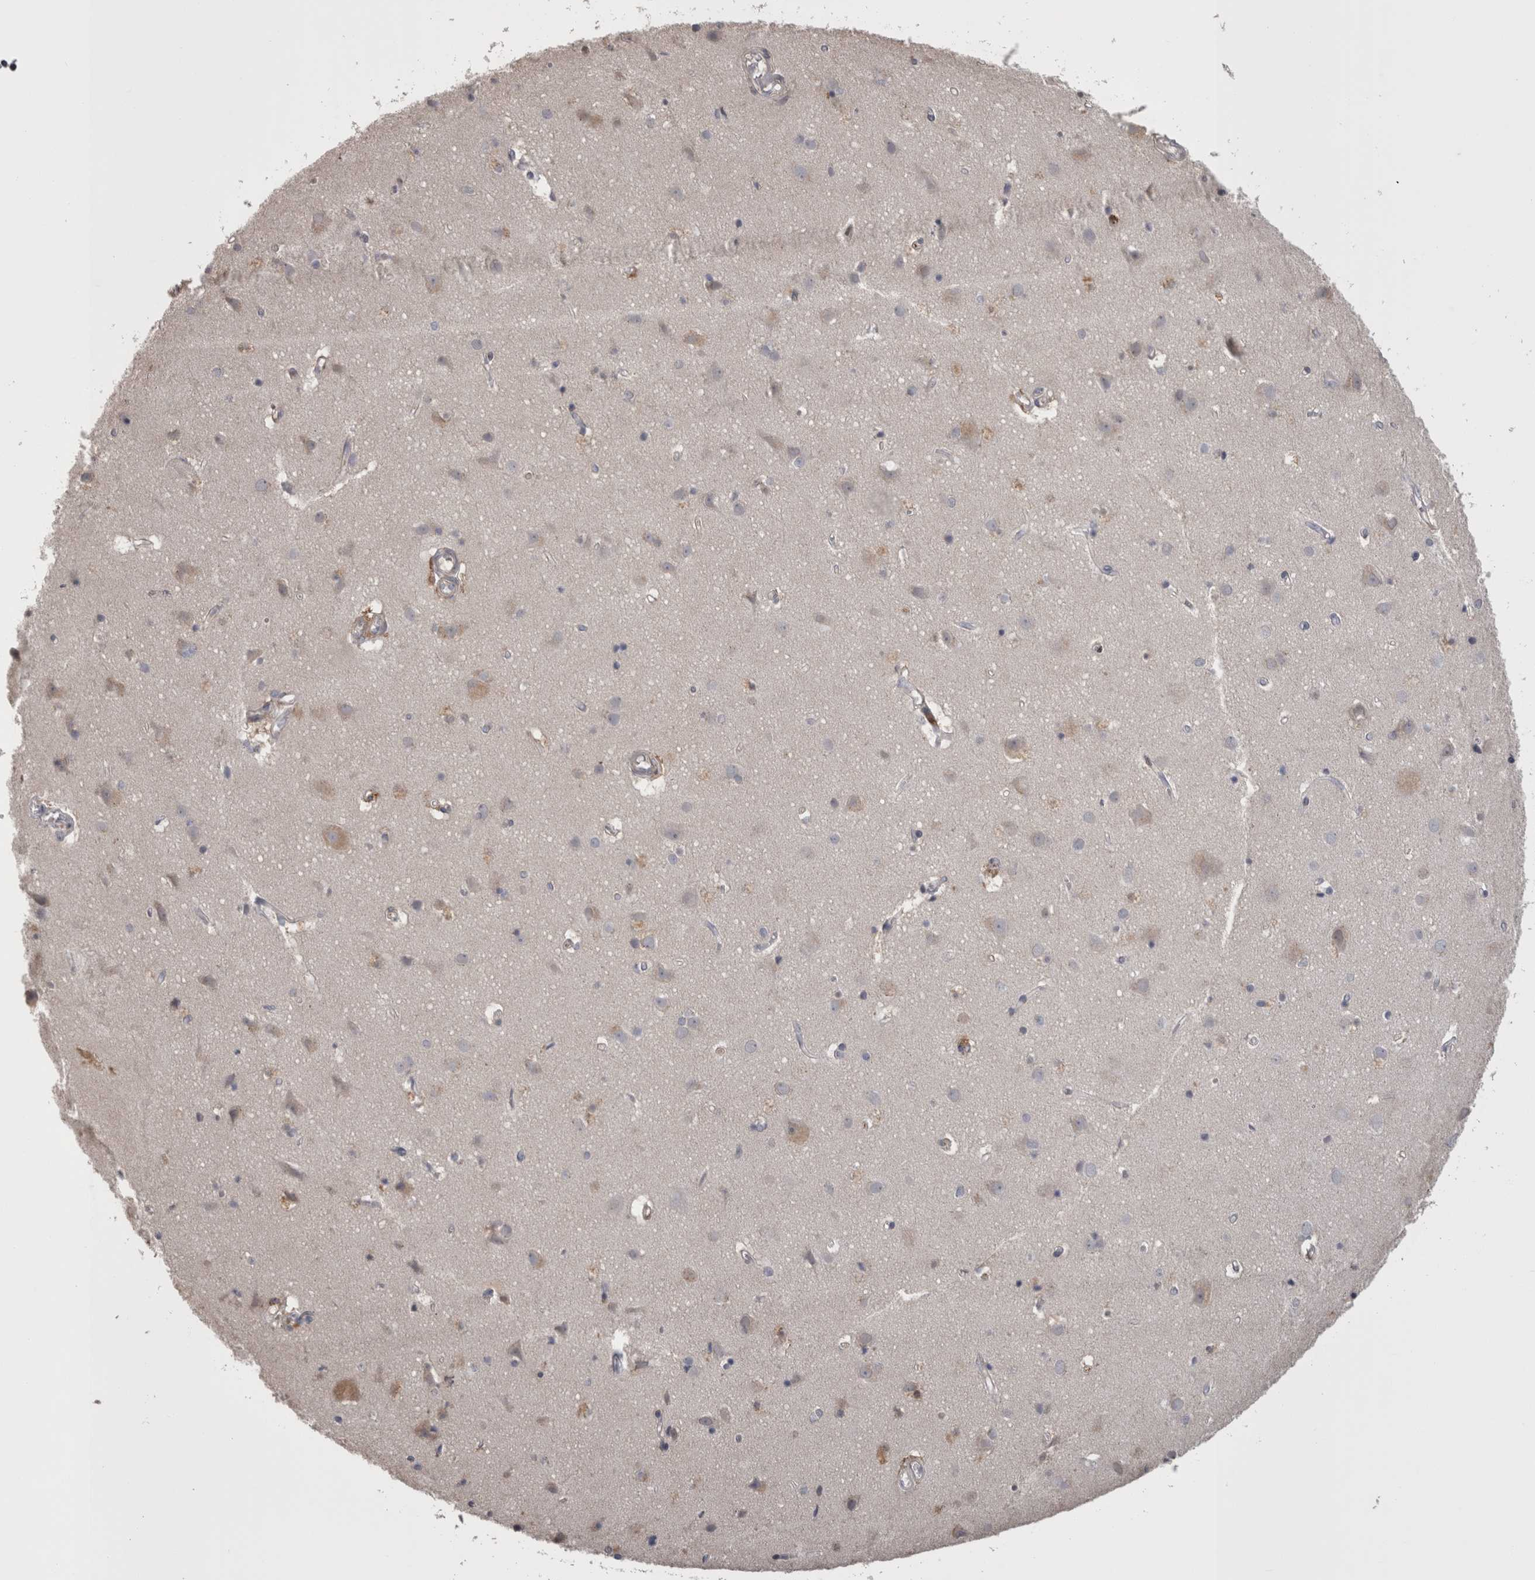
{"staining": {"intensity": "negative", "quantity": "none", "location": "none"}, "tissue": "cerebral cortex", "cell_type": "Endothelial cells", "image_type": "normal", "snomed": [{"axis": "morphology", "description": "Normal tissue, NOS"}, {"axis": "topography", "description": "Cerebral cortex"}], "caption": "DAB immunohistochemical staining of unremarkable human cerebral cortex reveals no significant staining in endothelial cells.", "gene": "STC1", "patient": {"sex": "male", "age": 54}}